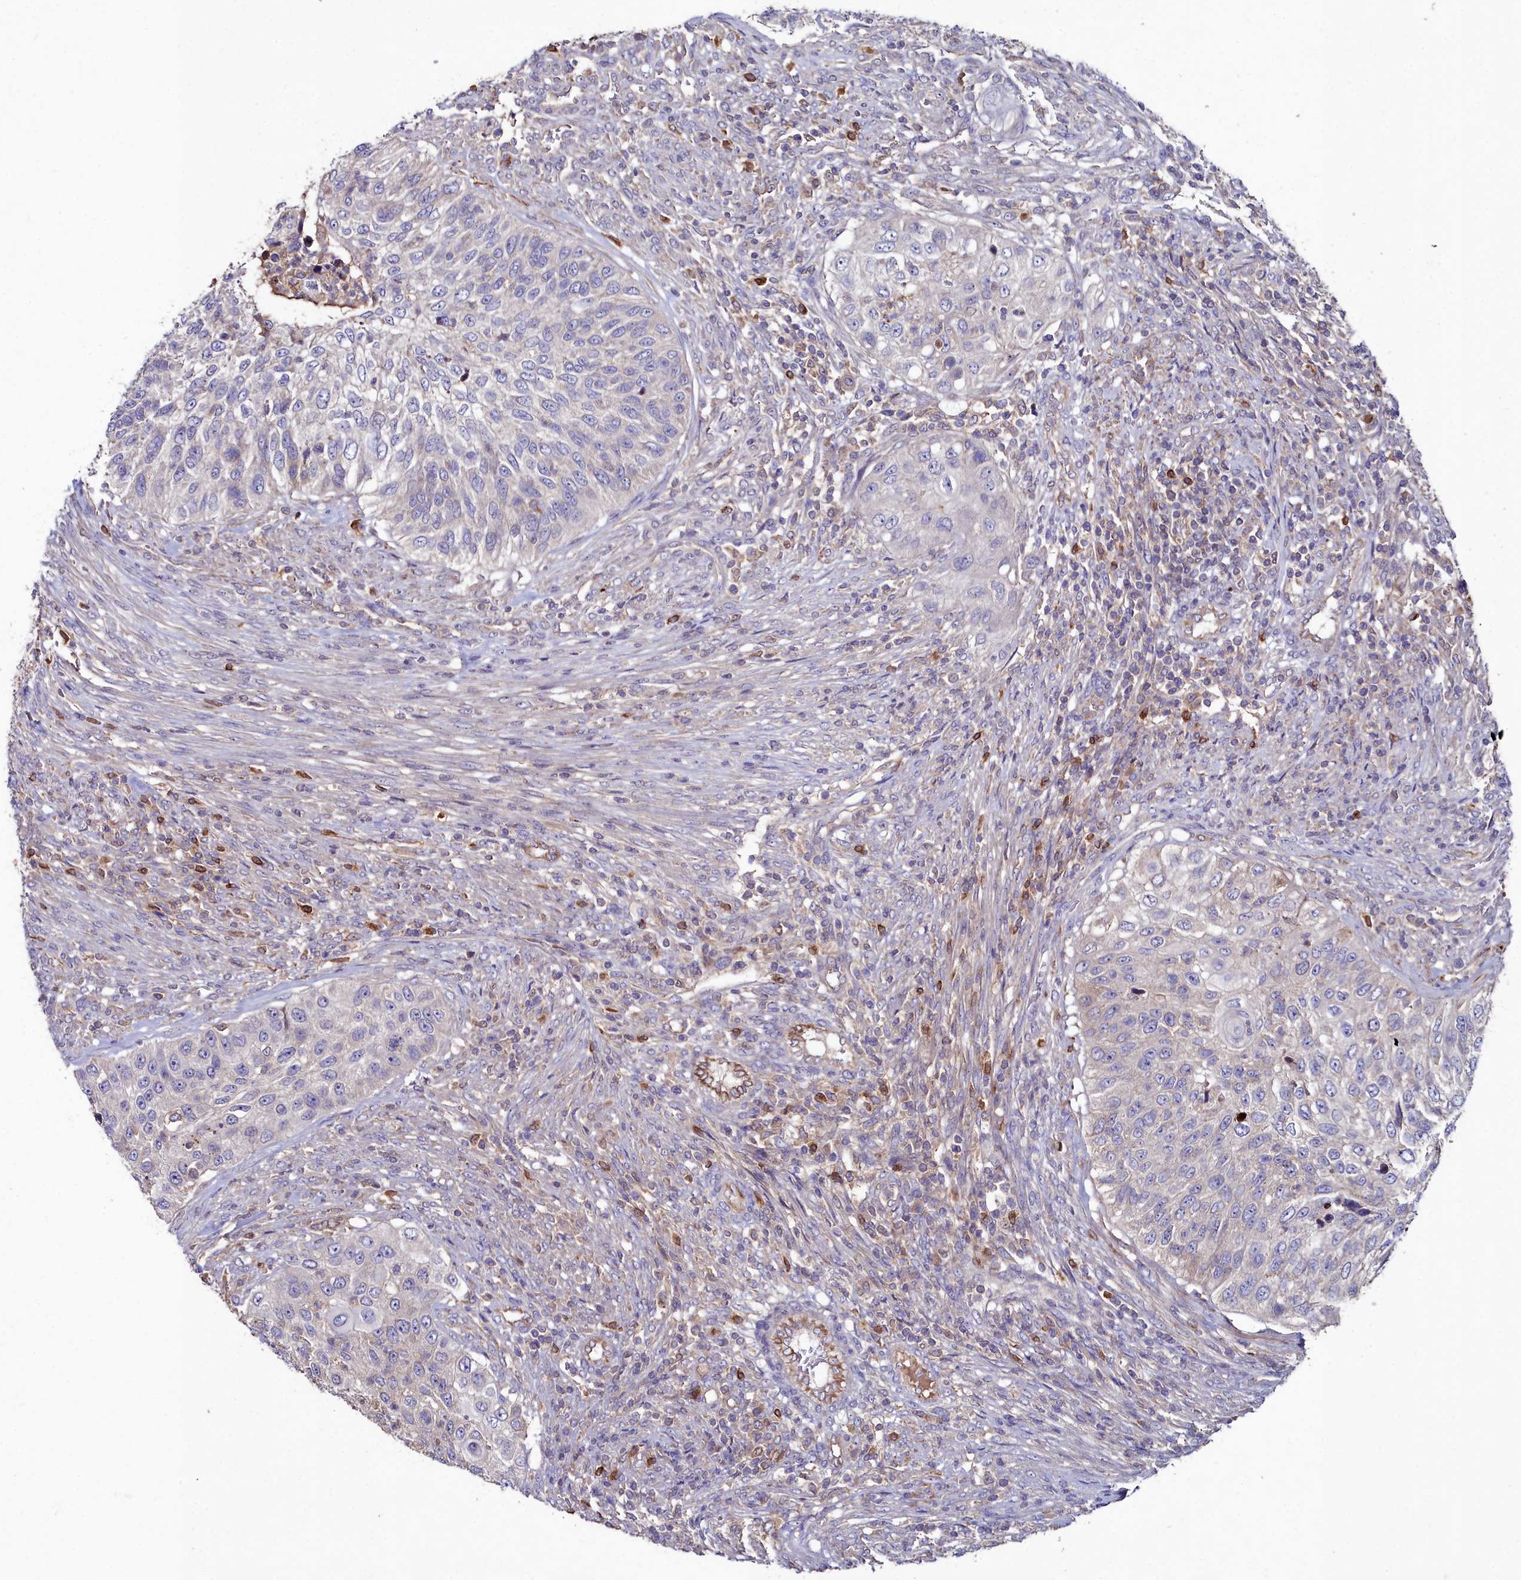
{"staining": {"intensity": "negative", "quantity": "none", "location": "none"}, "tissue": "urothelial cancer", "cell_type": "Tumor cells", "image_type": "cancer", "snomed": [{"axis": "morphology", "description": "Urothelial carcinoma, High grade"}, {"axis": "topography", "description": "Urinary bladder"}], "caption": "IHC photomicrograph of high-grade urothelial carcinoma stained for a protein (brown), which shows no positivity in tumor cells.", "gene": "AMBRA1", "patient": {"sex": "female", "age": 60}}